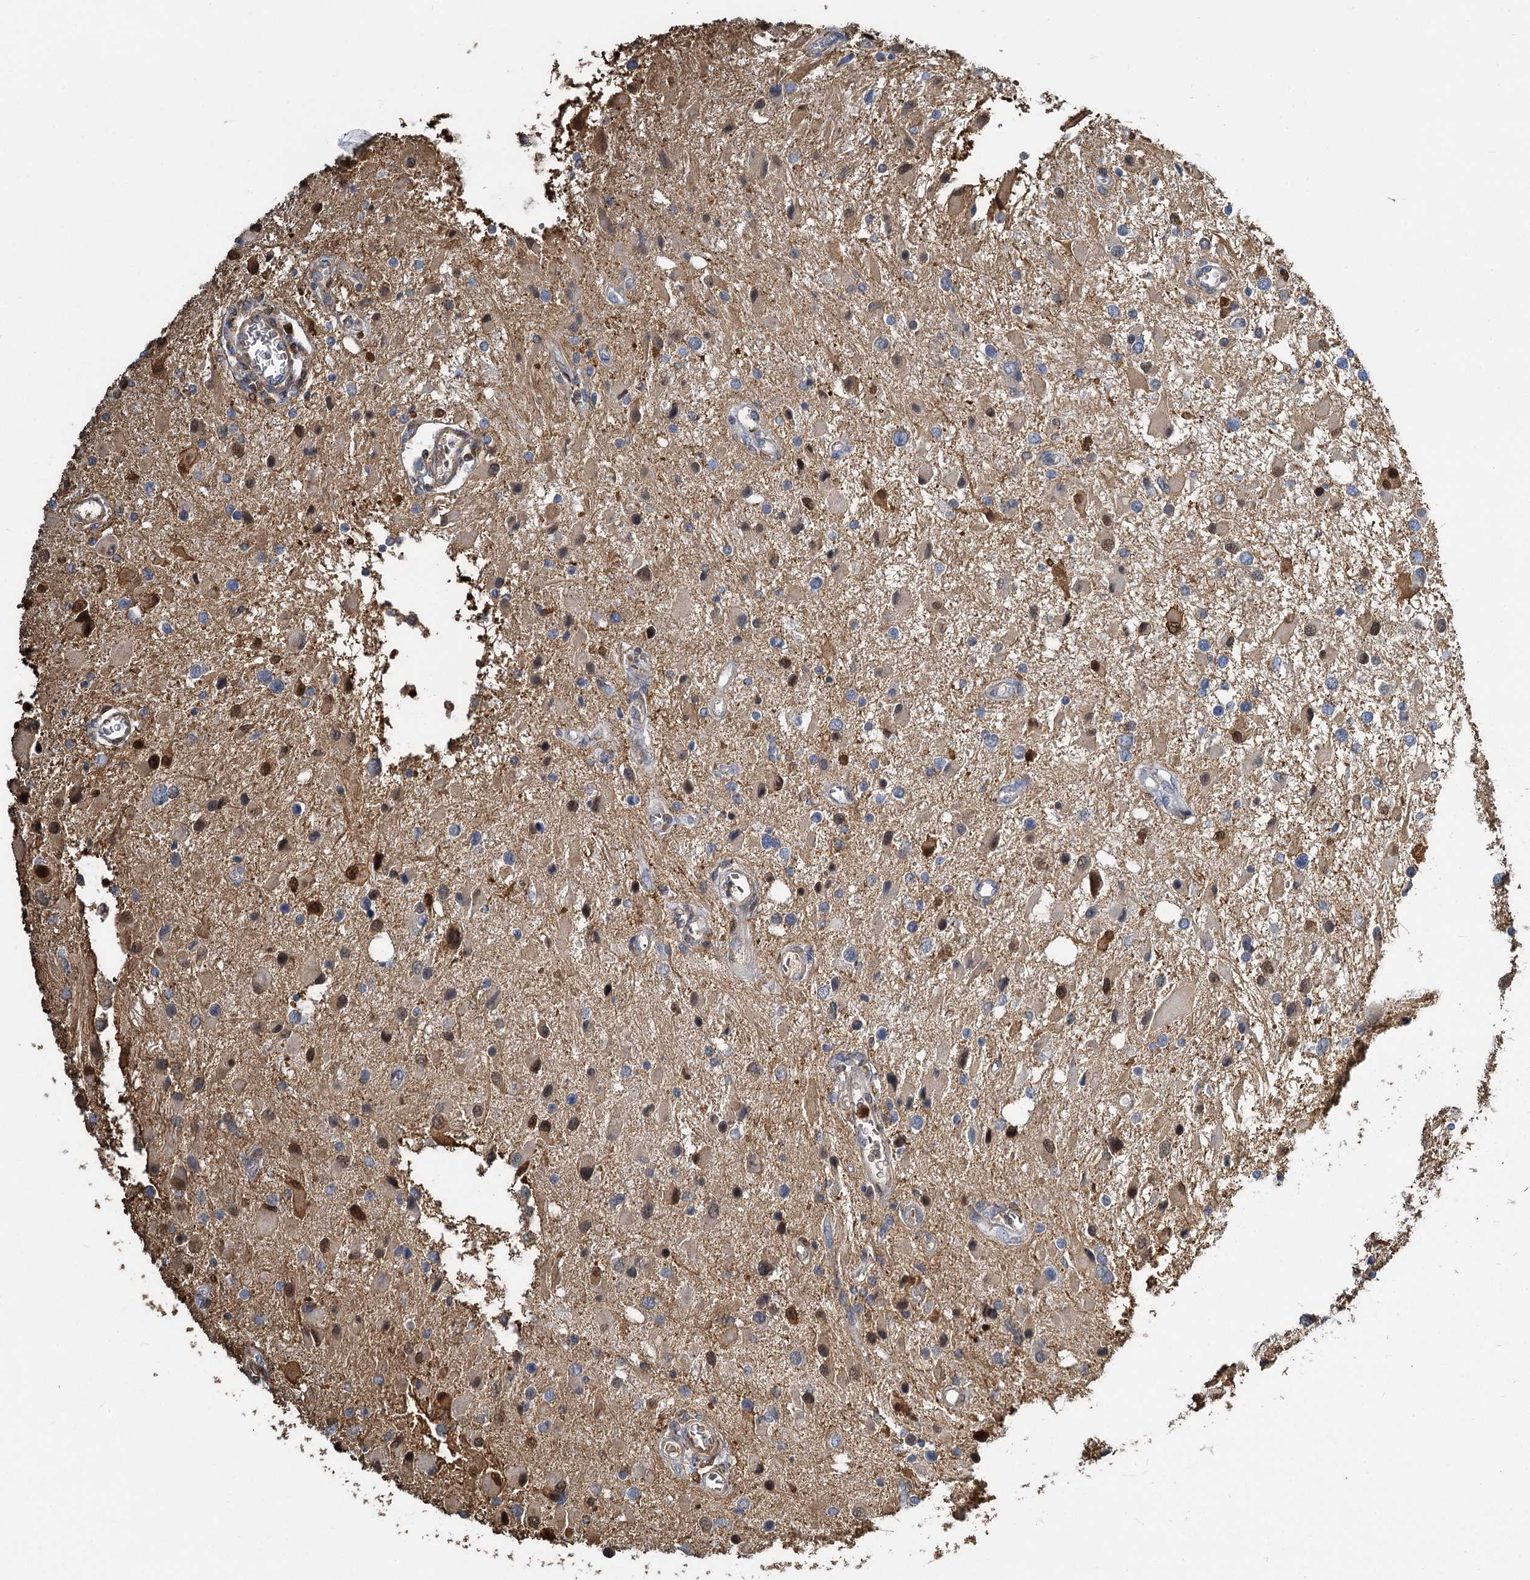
{"staining": {"intensity": "moderate", "quantity": "<25%", "location": "nuclear"}, "tissue": "glioma", "cell_type": "Tumor cells", "image_type": "cancer", "snomed": [{"axis": "morphology", "description": "Glioma, malignant, High grade"}, {"axis": "topography", "description": "Brain"}], "caption": "Glioma tissue demonstrates moderate nuclear positivity in approximately <25% of tumor cells, visualized by immunohistochemistry. The protein is shown in brown color, while the nuclei are stained blue.", "gene": "S100A6", "patient": {"sex": "male", "age": 53}}